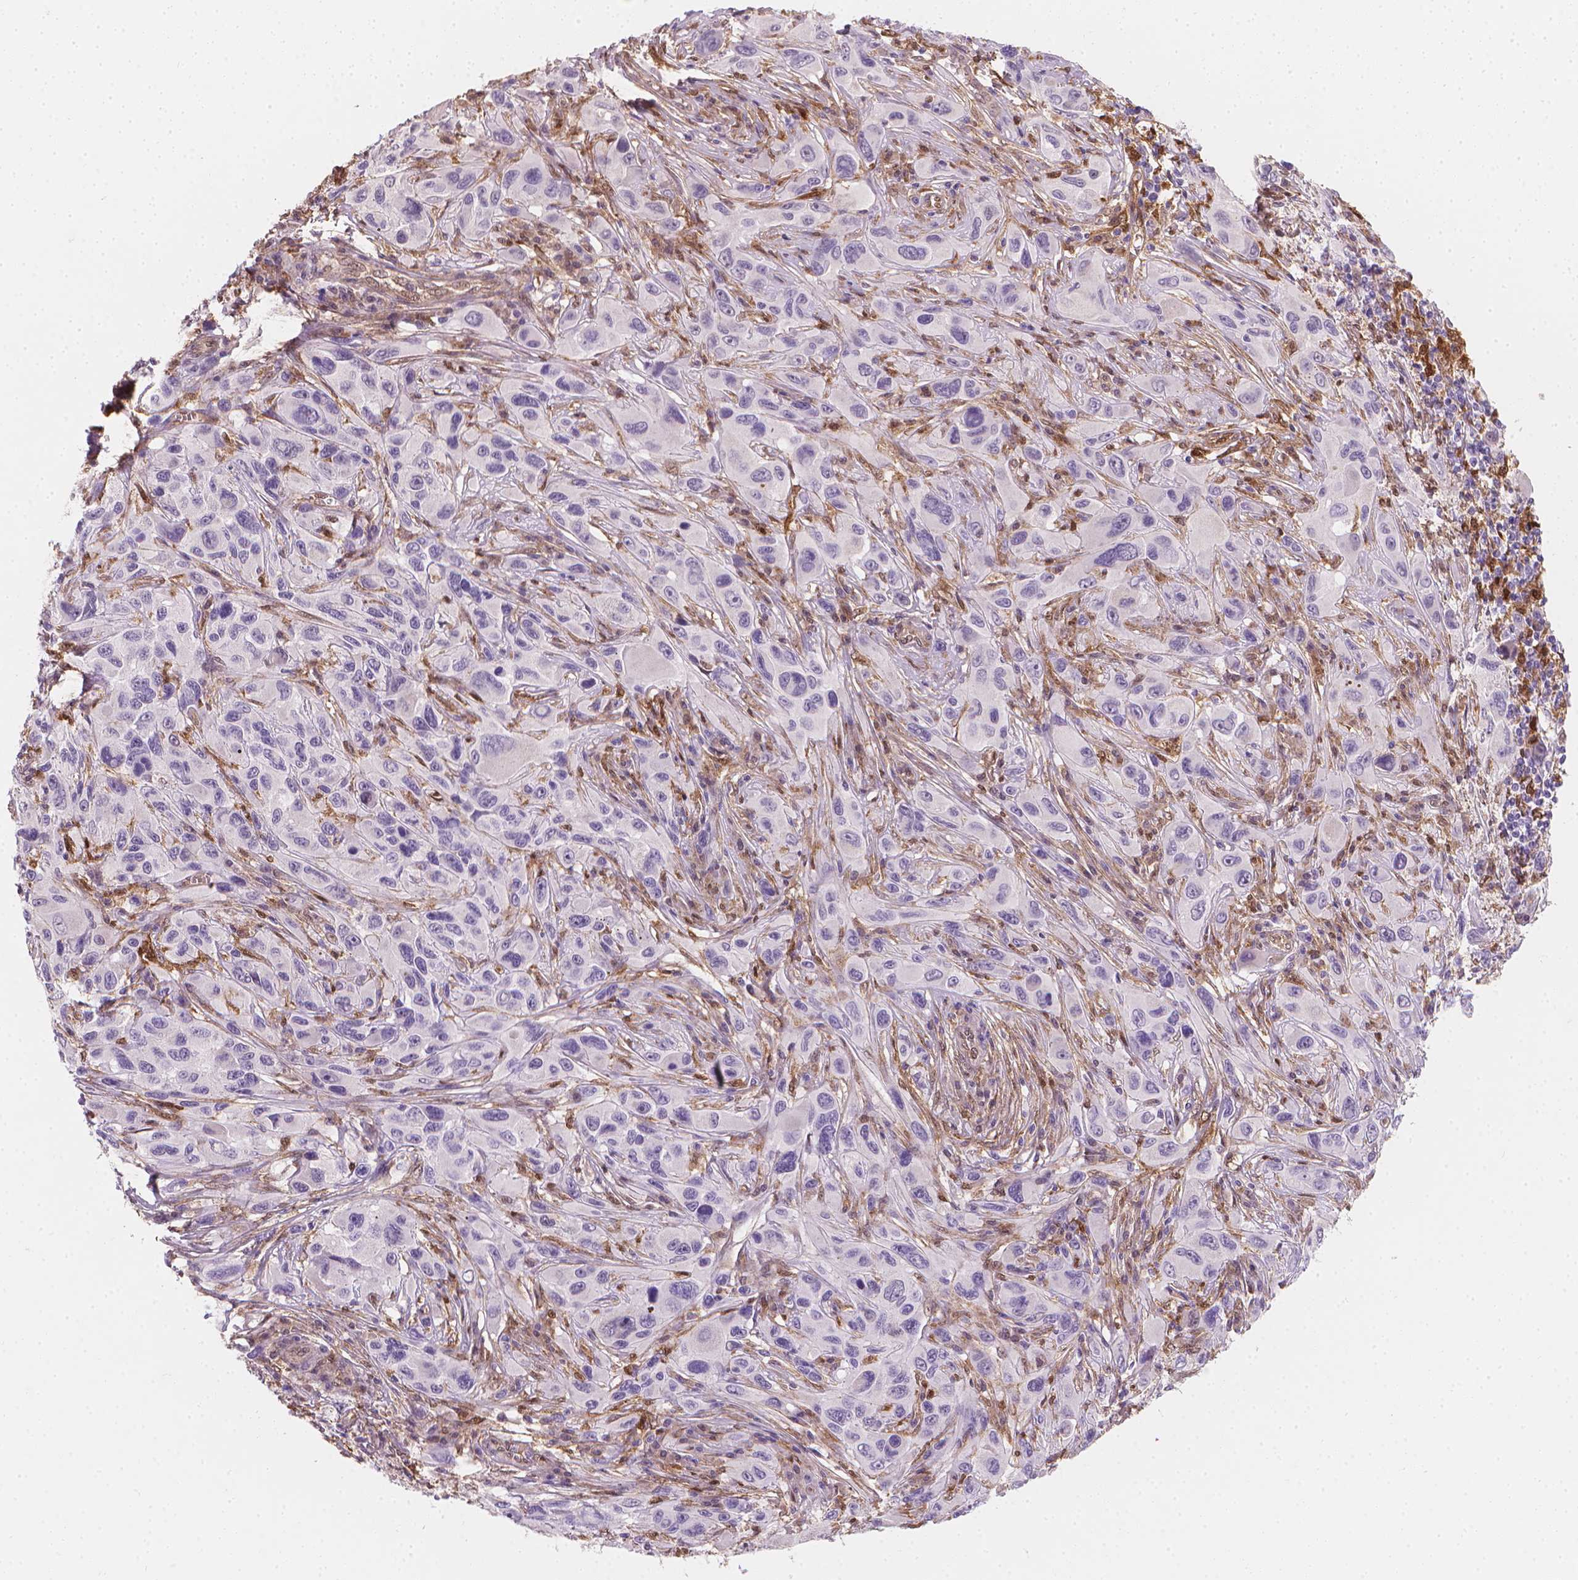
{"staining": {"intensity": "negative", "quantity": "none", "location": "none"}, "tissue": "melanoma", "cell_type": "Tumor cells", "image_type": "cancer", "snomed": [{"axis": "morphology", "description": "Malignant melanoma, NOS"}, {"axis": "topography", "description": "Skin"}], "caption": "There is no significant positivity in tumor cells of malignant melanoma.", "gene": "TNFAIP2", "patient": {"sex": "male", "age": 53}}